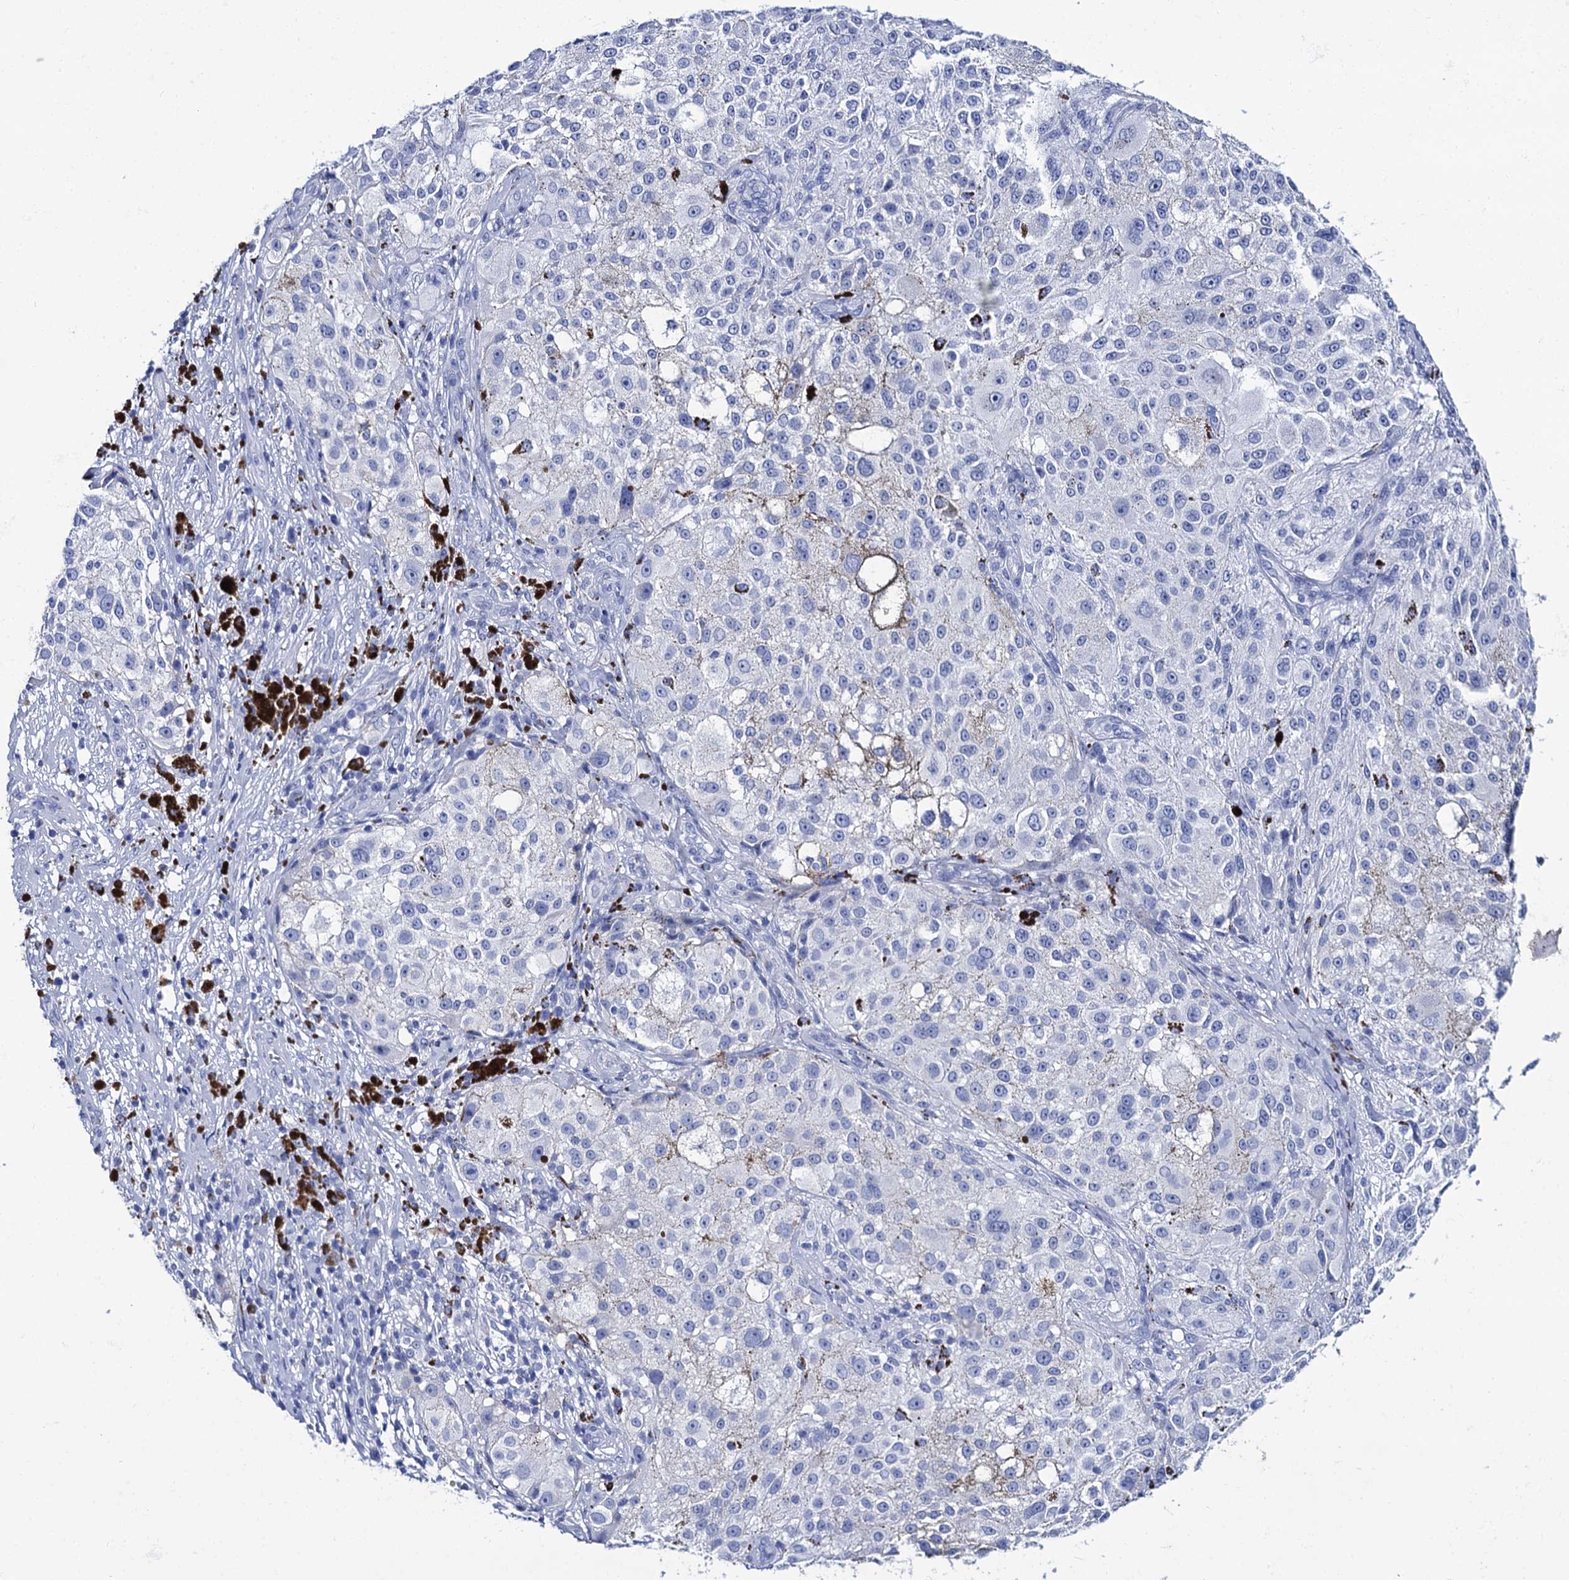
{"staining": {"intensity": "negative", "quantity": "none", "location": "none"}, "tissue": "melanoma", "cell_type": "Tumor cells", "image_type": "cancer", "snomed": [{"axis": "morphology", "description": "Necrosis, NOS"}, {"axis": "morphology", "description": "Malignant melanoma, NOS"}, {"axis": "topography", "description": "Skin"}], "caption": "An immunohistochemistry (IHC) histopathology image of malignant melanoma is shown. There is no staining in tumor cells of malignant melanoma.", "gene": "RAB3IP", "patient": {"sex": "female", "age": 87}}